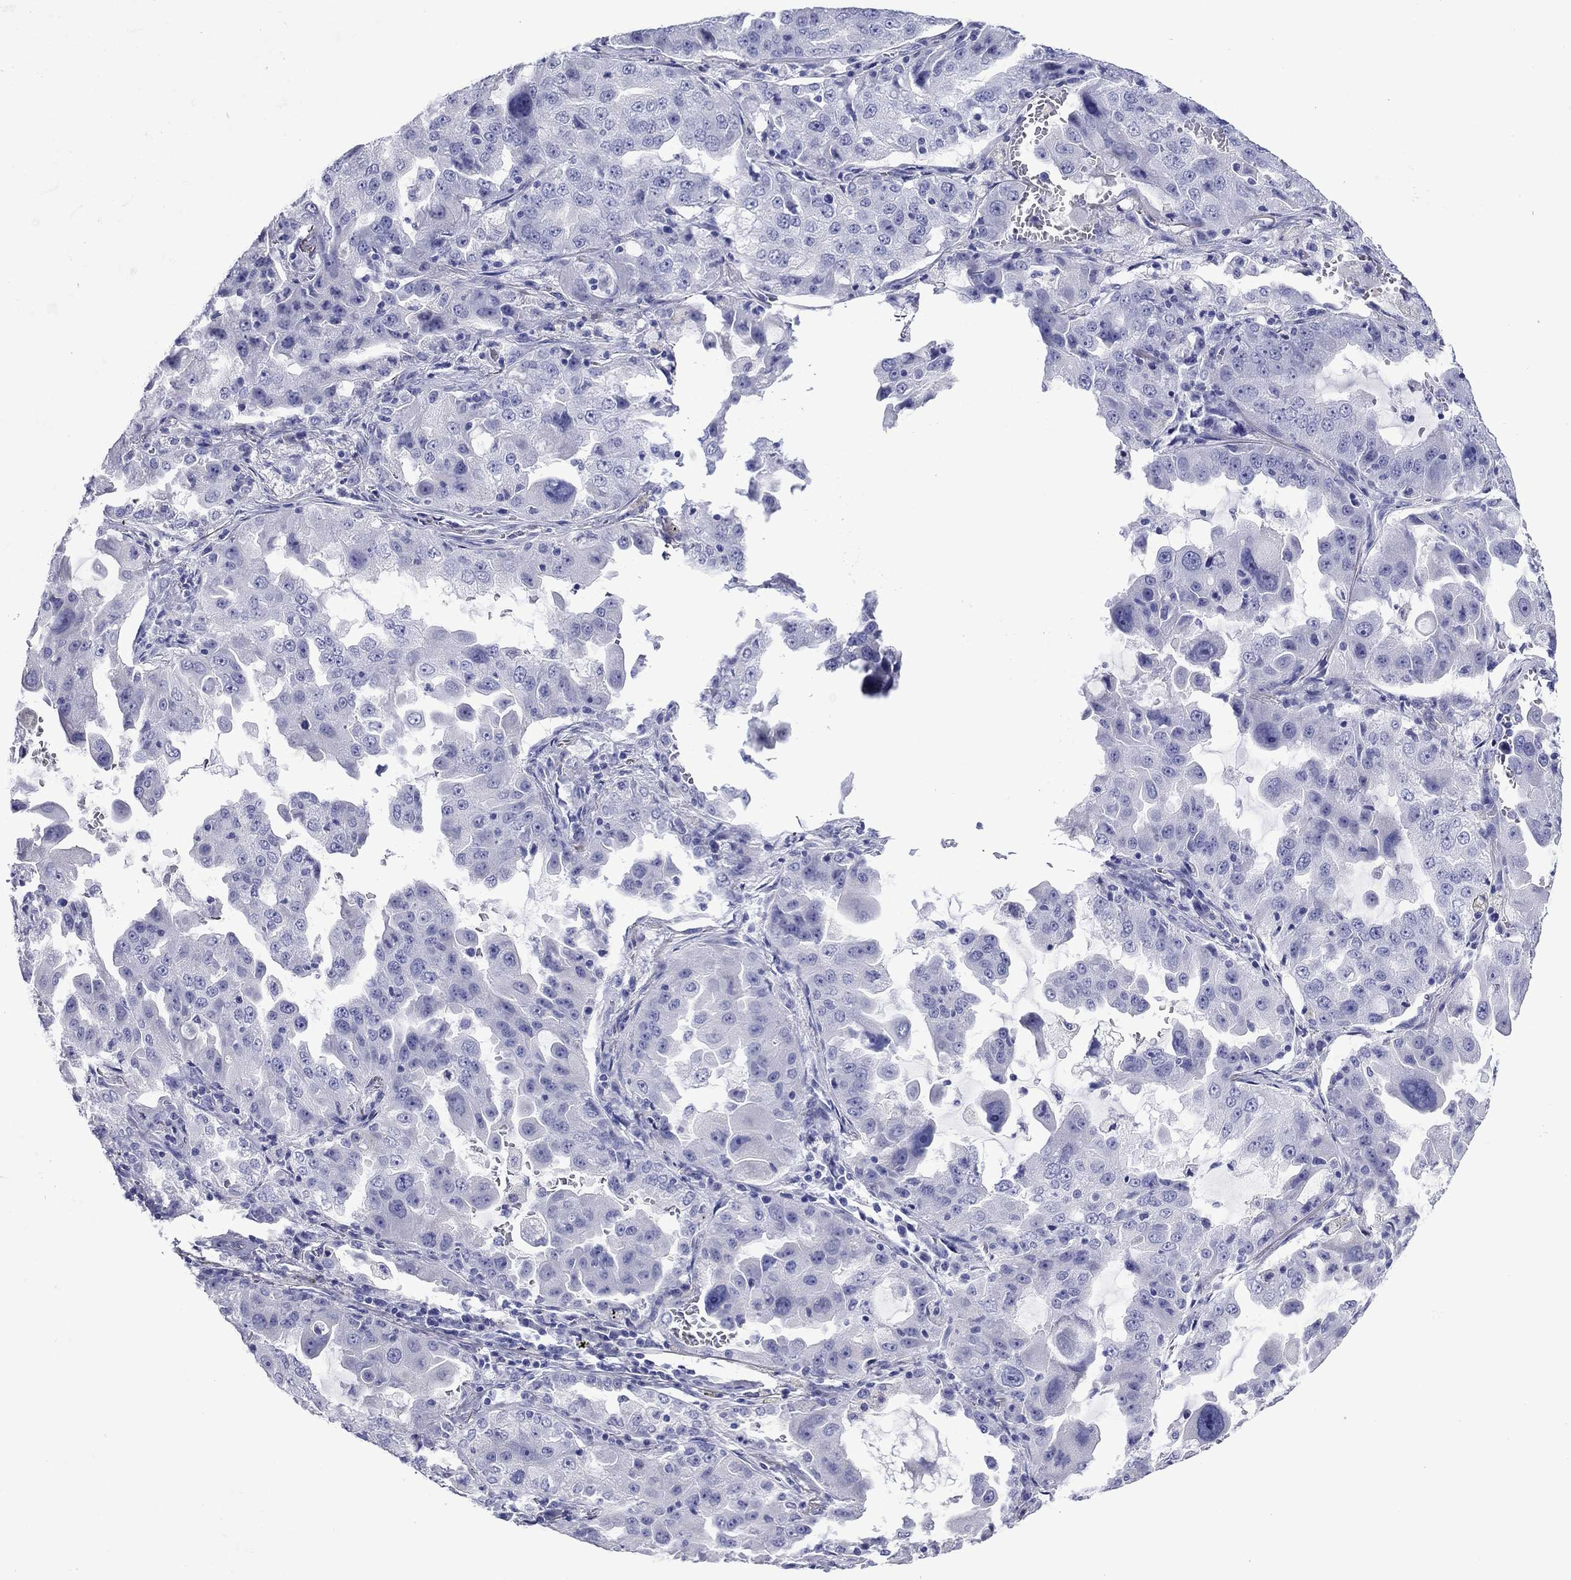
{"staining": {"intensity": "negative", "quantity": "none", "location": "none"}, "tissue": "lung cancer", "cell_type": "Tumor cells", "image_type": "cancer", "snomed": [{"axis": "morphology", "description": "Adenocarcinoma, NOS"}, {"axis": "topography", "description": "Lung"}], "caption": "Immunohistochemistry (IHC) image of lung cancer (adenocarcinoma) stained for a protein (brown), which shows no expression in tumor cells.", "gene": "GIP", "patient": {"sex": "female", "age": 61}}